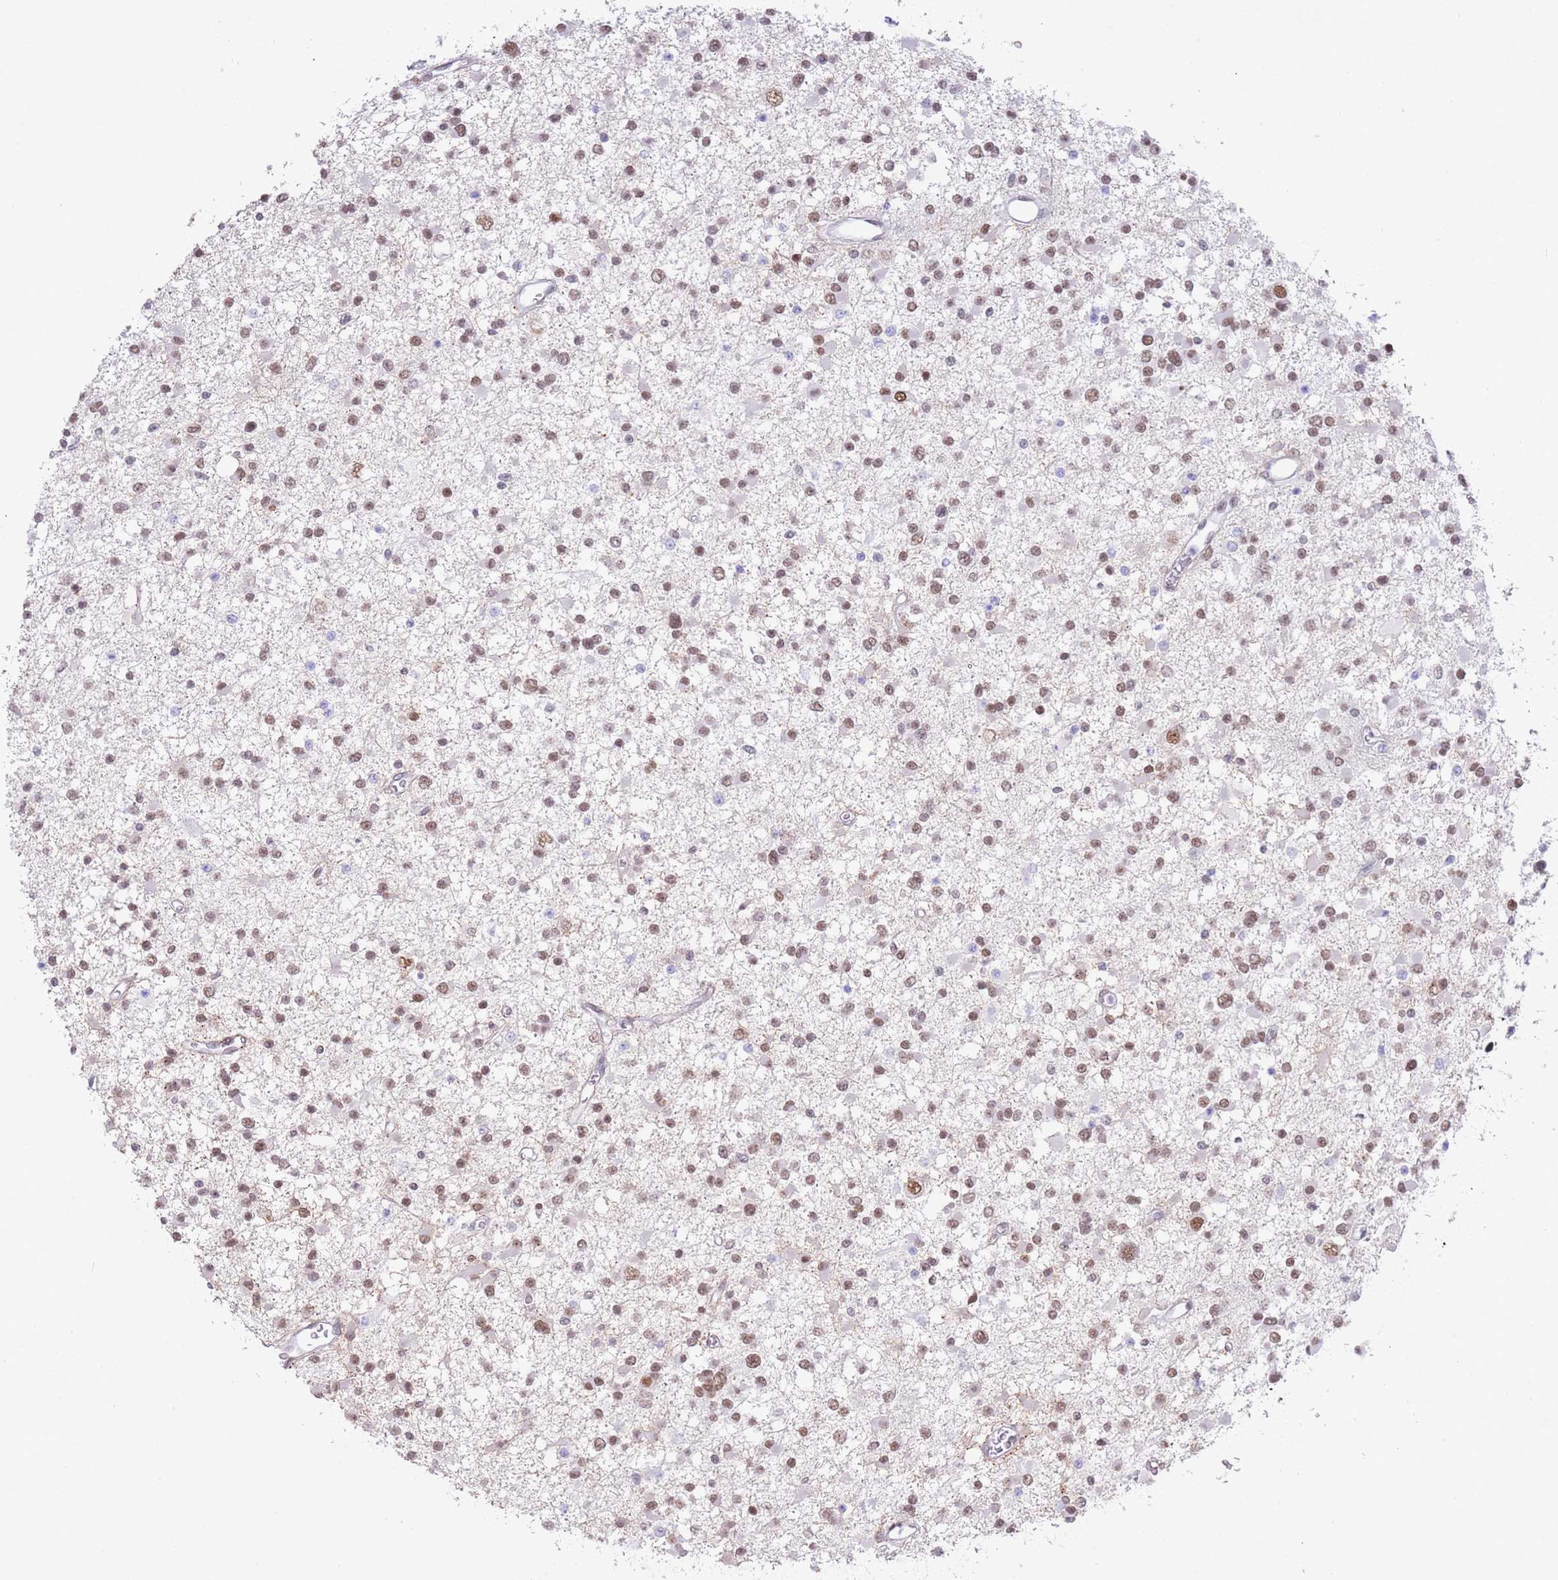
{"staining": {"intensity": "moderate", "quantity": ">75%", "location": "nuclear"}, "tissue": "glioma", "cell_type": "Tumor cells", "image_type": "cancer", "snomed": [{"axis": "morphology", "description": "Glioma, malignant, Low grade"}, {"axis": "topography", "description": "Brain"}], "caption": "Immunohistochemical staining of glioma shows moderate nuclear protein staining in approximately >75% of tumor cells. The staining was performed using DAB (3,3'-diaminobenzidine), with brown indicating positive protein expression. Nuclei are stained blue with hematoxylin.", "gene": "ZNF382", "patient": {"sex": "female", "age": 22}}